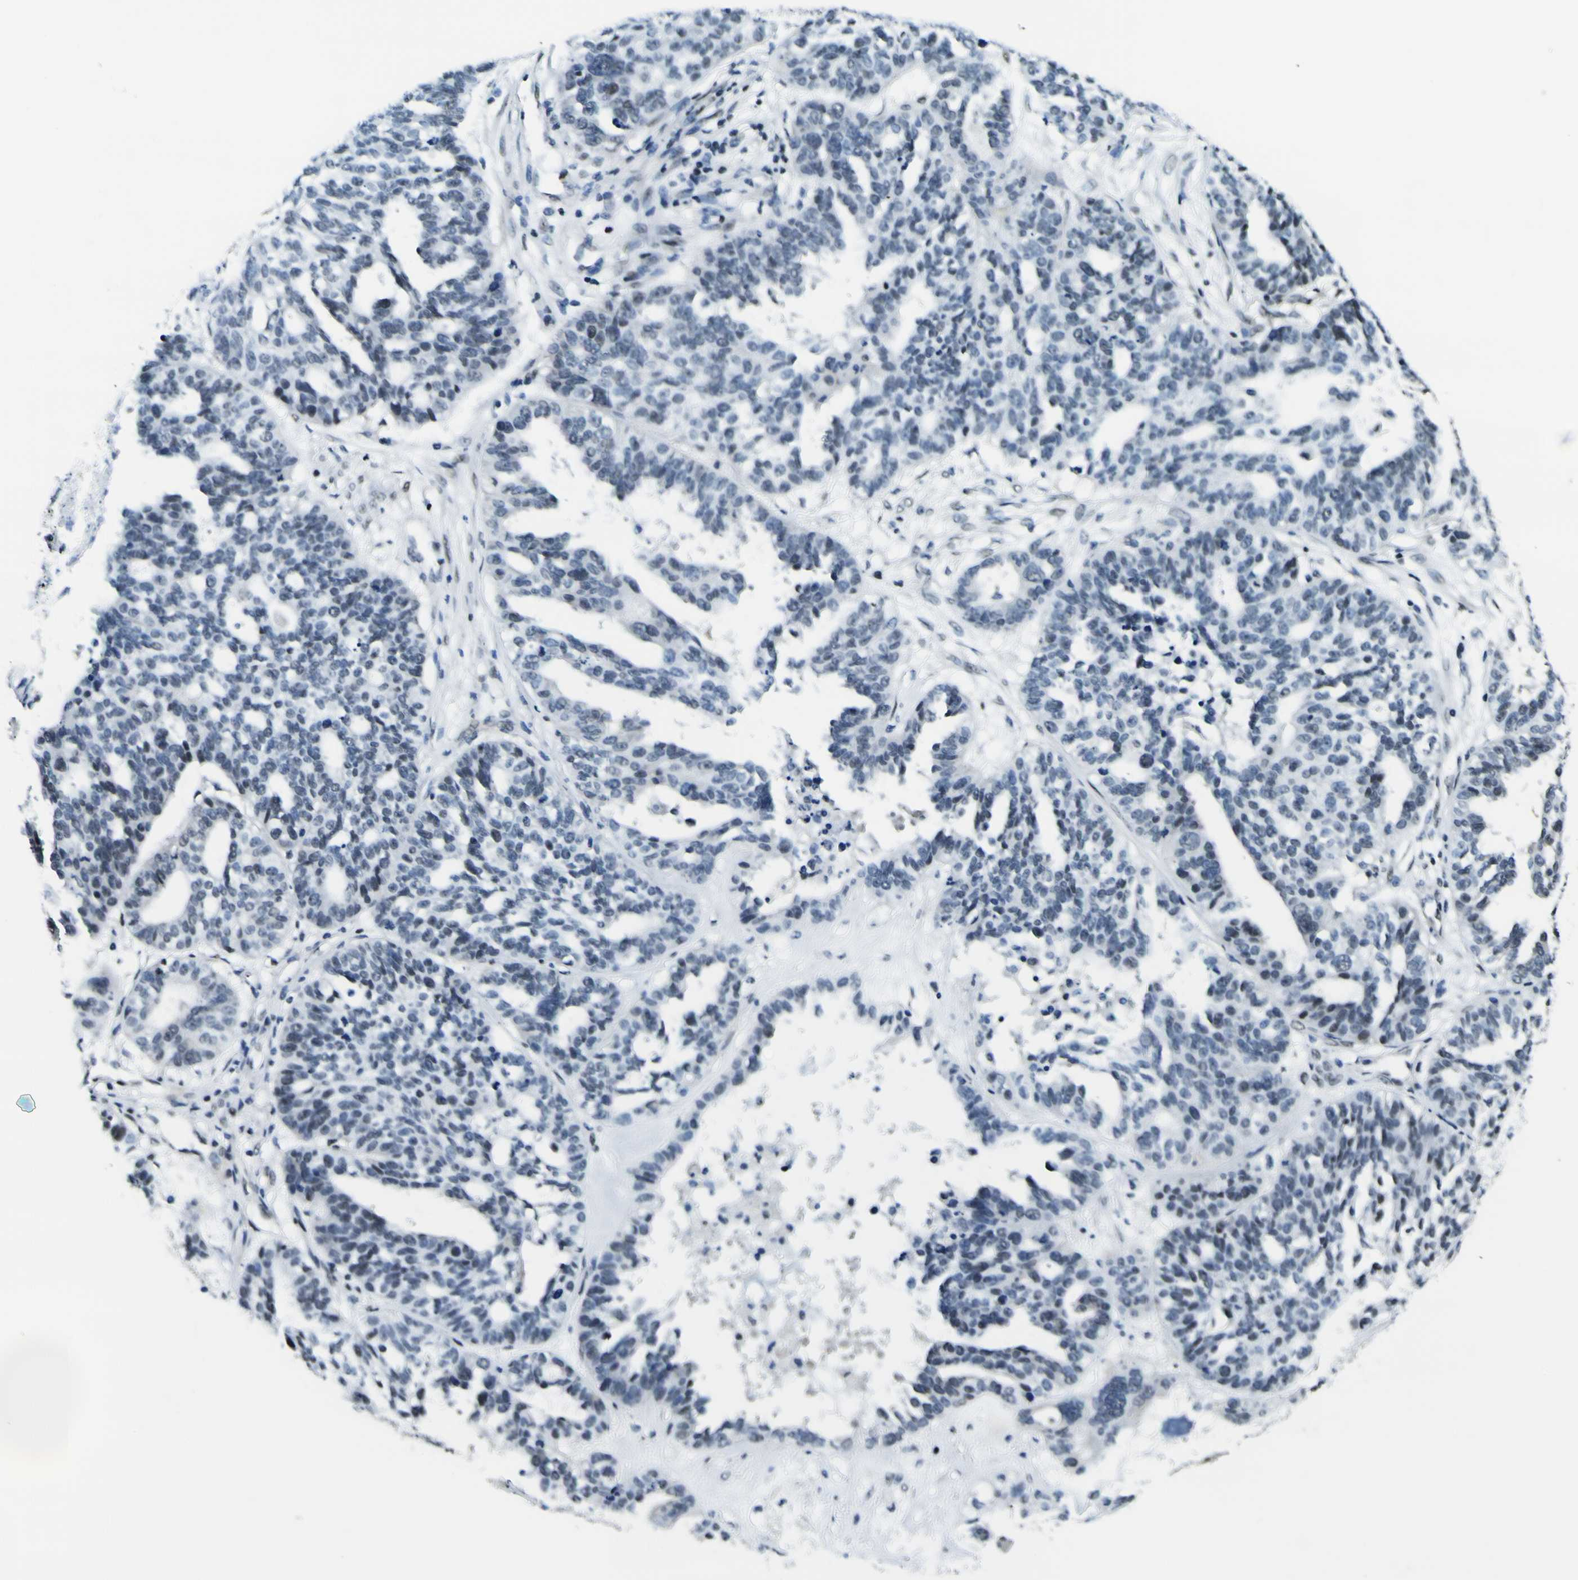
{"staining": {"intensity": "weak", "quantity": "<25%", "location": "nuclear"}, "tissue": "ovarian cancer", "cell_type": "Tumor cells", "image_type": "cancer", "snomed": [{"axis": "morphology", "description": "Cystadenocarcinoma, serous, NOS"}, {"axis": "topography", "description": "Ovary"}], "caption": "Tumor cells show no significant staining in ovarian serous cystadenocarcinoma. Nuclei are stained in blue.", "gene": "SP1", "patient": {"sex": "female", "age": 59}}